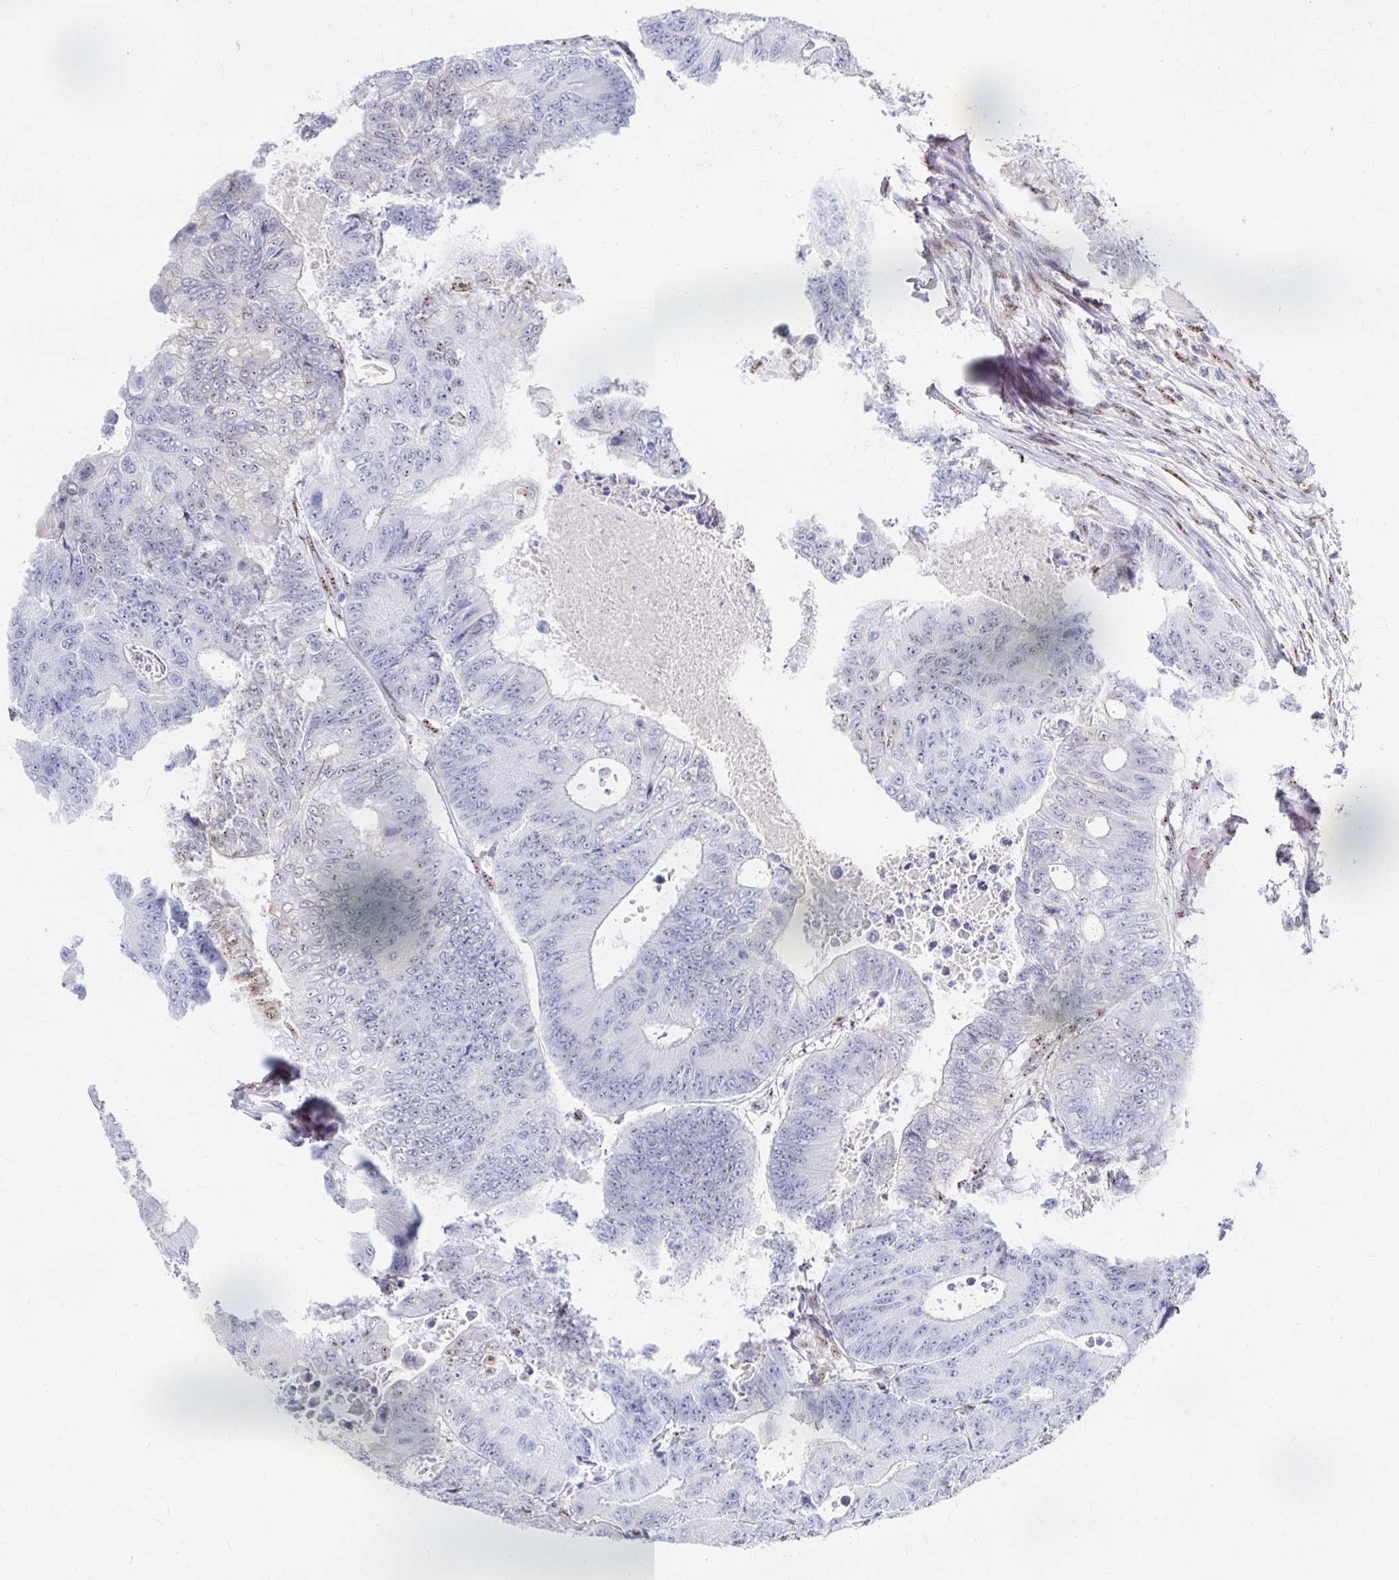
{"staining": {"intensity": "negative", "quantity": "none", "location": "none"}, "tissue": "colorectal cancer", "cell_type": "Tumor cells", "image_type": "cancer", "snomed": [{"axis": "morphology", "description": "Adenocarcinoma, NOS"}, {"axis": "topography", "description": "Colon"}], "caption": "High magnification brightfield microscopy of colorectal cancer stained with DAB (brown) and counterstained with hematoxylin (blue): tumor cells show no significant positivity. Nuclei are stained in blue.", "gene": "CLIC3", "patient": {"sex": "female", "age": 48}}